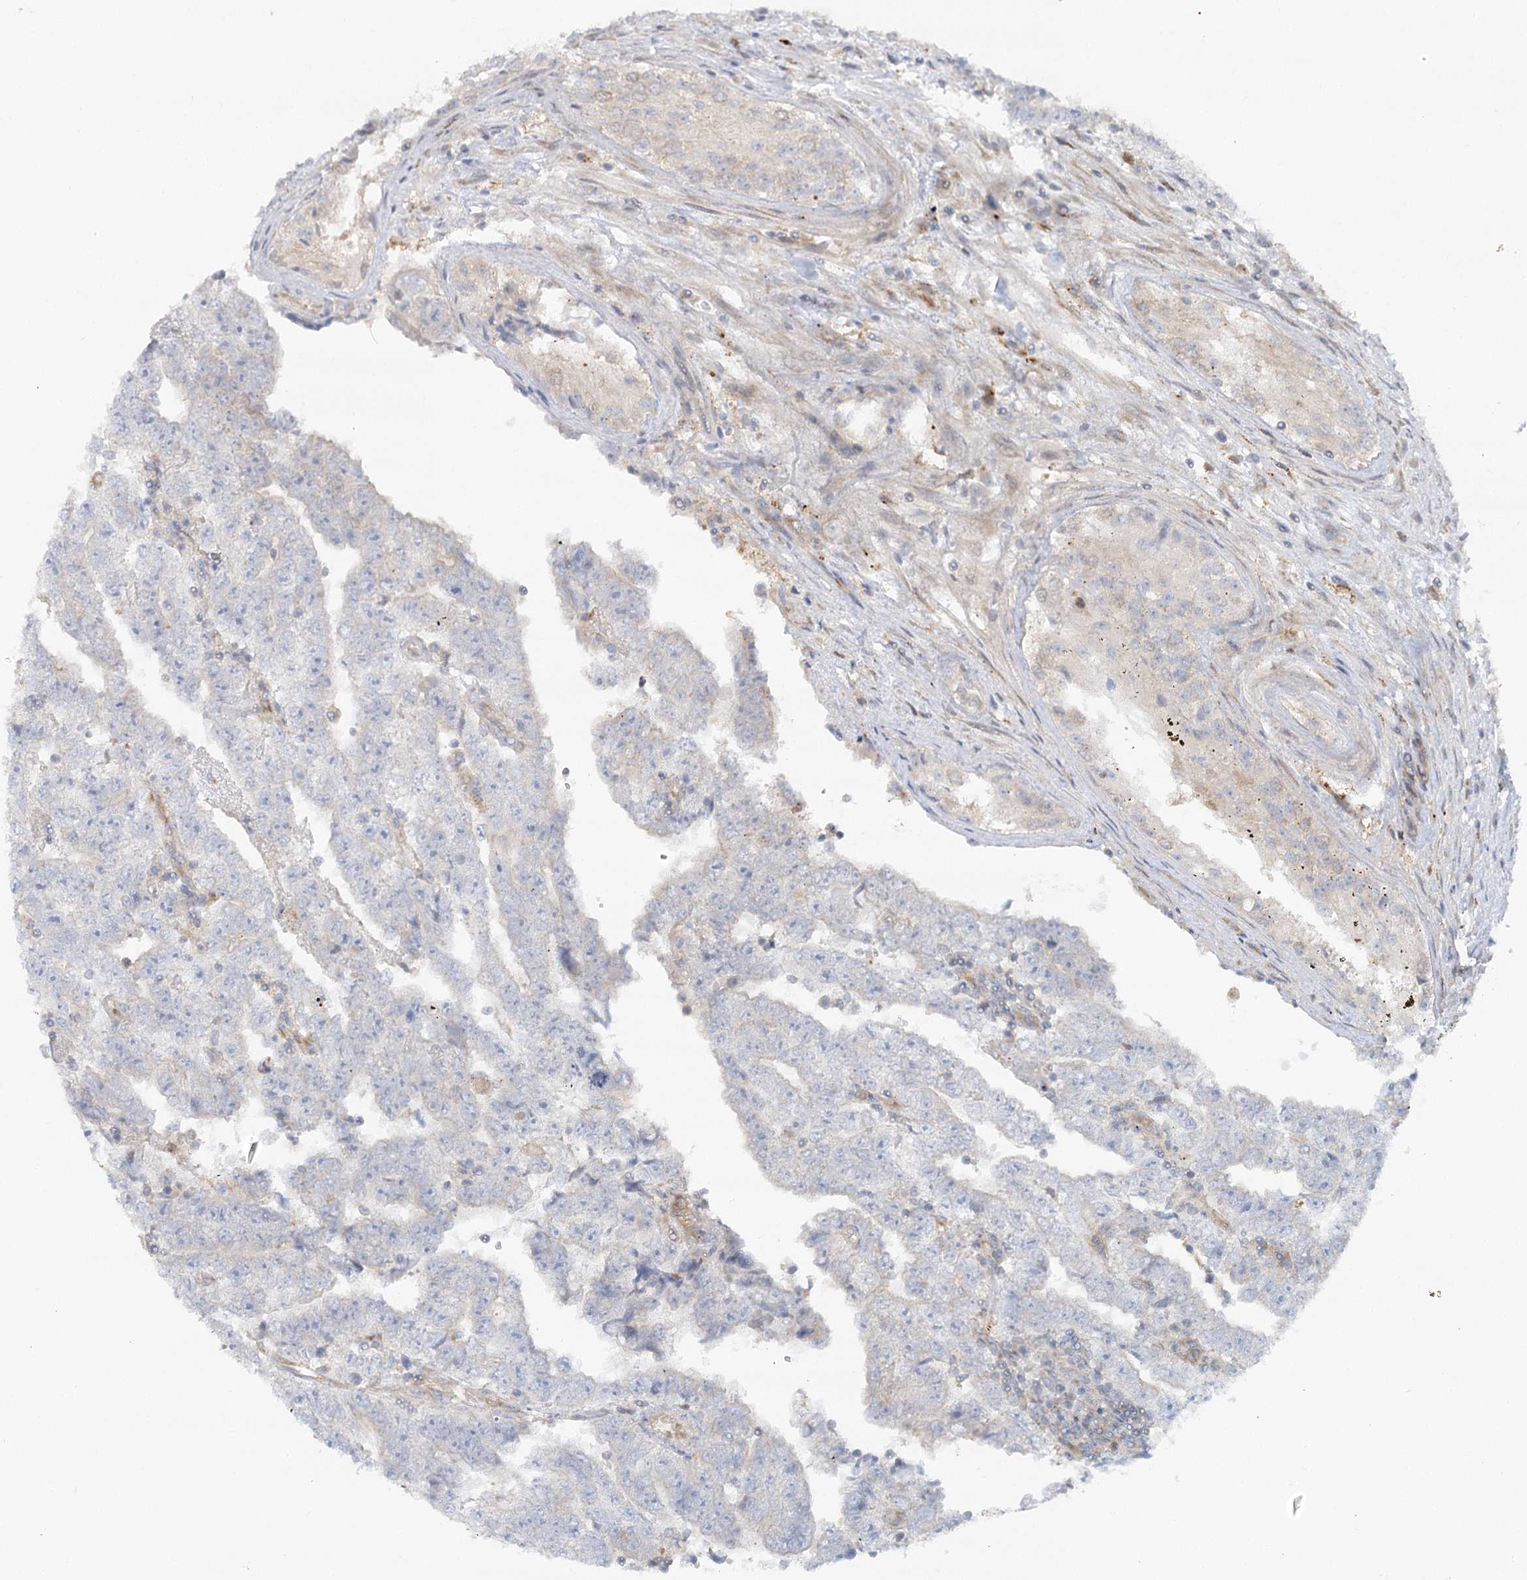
{"staining": {"intensity": "negative", "quantity": "none", "location": "none"}, "tissue": "testis cancer", "cell_type": "Tumor cells", "image_type": "cancer", "snomed": [{"axis": "morphology", "description": "Carcinoma, Embryonal, NOS"}, {"axis": "topography", "description": "Testis"}], "caption": "Immunohistochemical staining of testis cancer shows no significant staining in tumor cells.", "gene": "GBE1", "patient": {"sex": "male", "age": 25}}